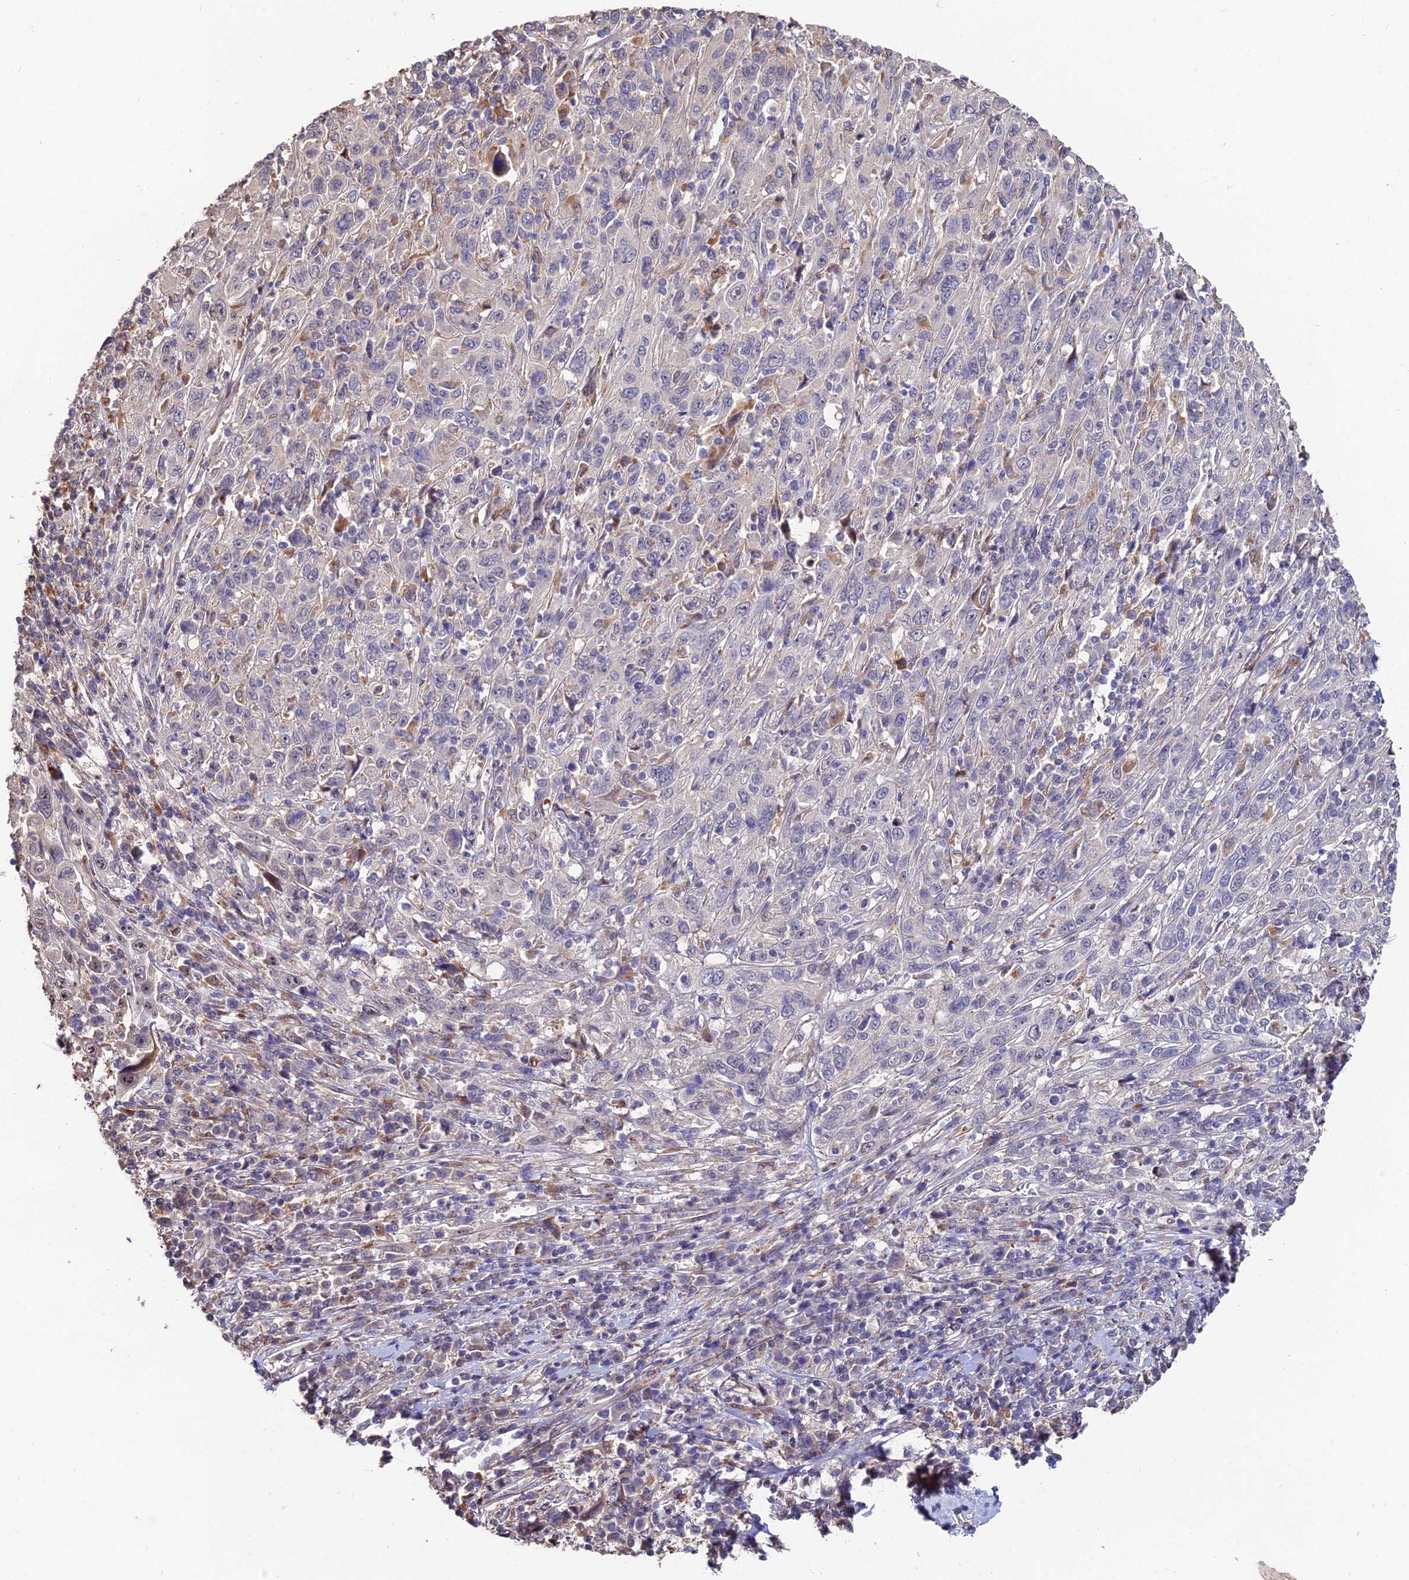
{"staining": {"intensity": "negative", "quantity": "none", "location": "none"}, "tissue": "cervical cancer", "cell_type": "Tumor cells", "image_type": "cancer", "snomed": [{"axis": "morphology", "description": "Squamous cell carcinoma, NOS"}, {"axis": "topography", "description": "Cervix"}], "caption": "IHC photomicrograph of neoplastic tissue: human squamous cell carcinoma (cervical) stained with DAB (3,3'-diaminobenzidine) demonstrates no significant protein expression in tumor cells.", "gene": "ACTR5", "patient": {"sex": "female", "age": 46}}